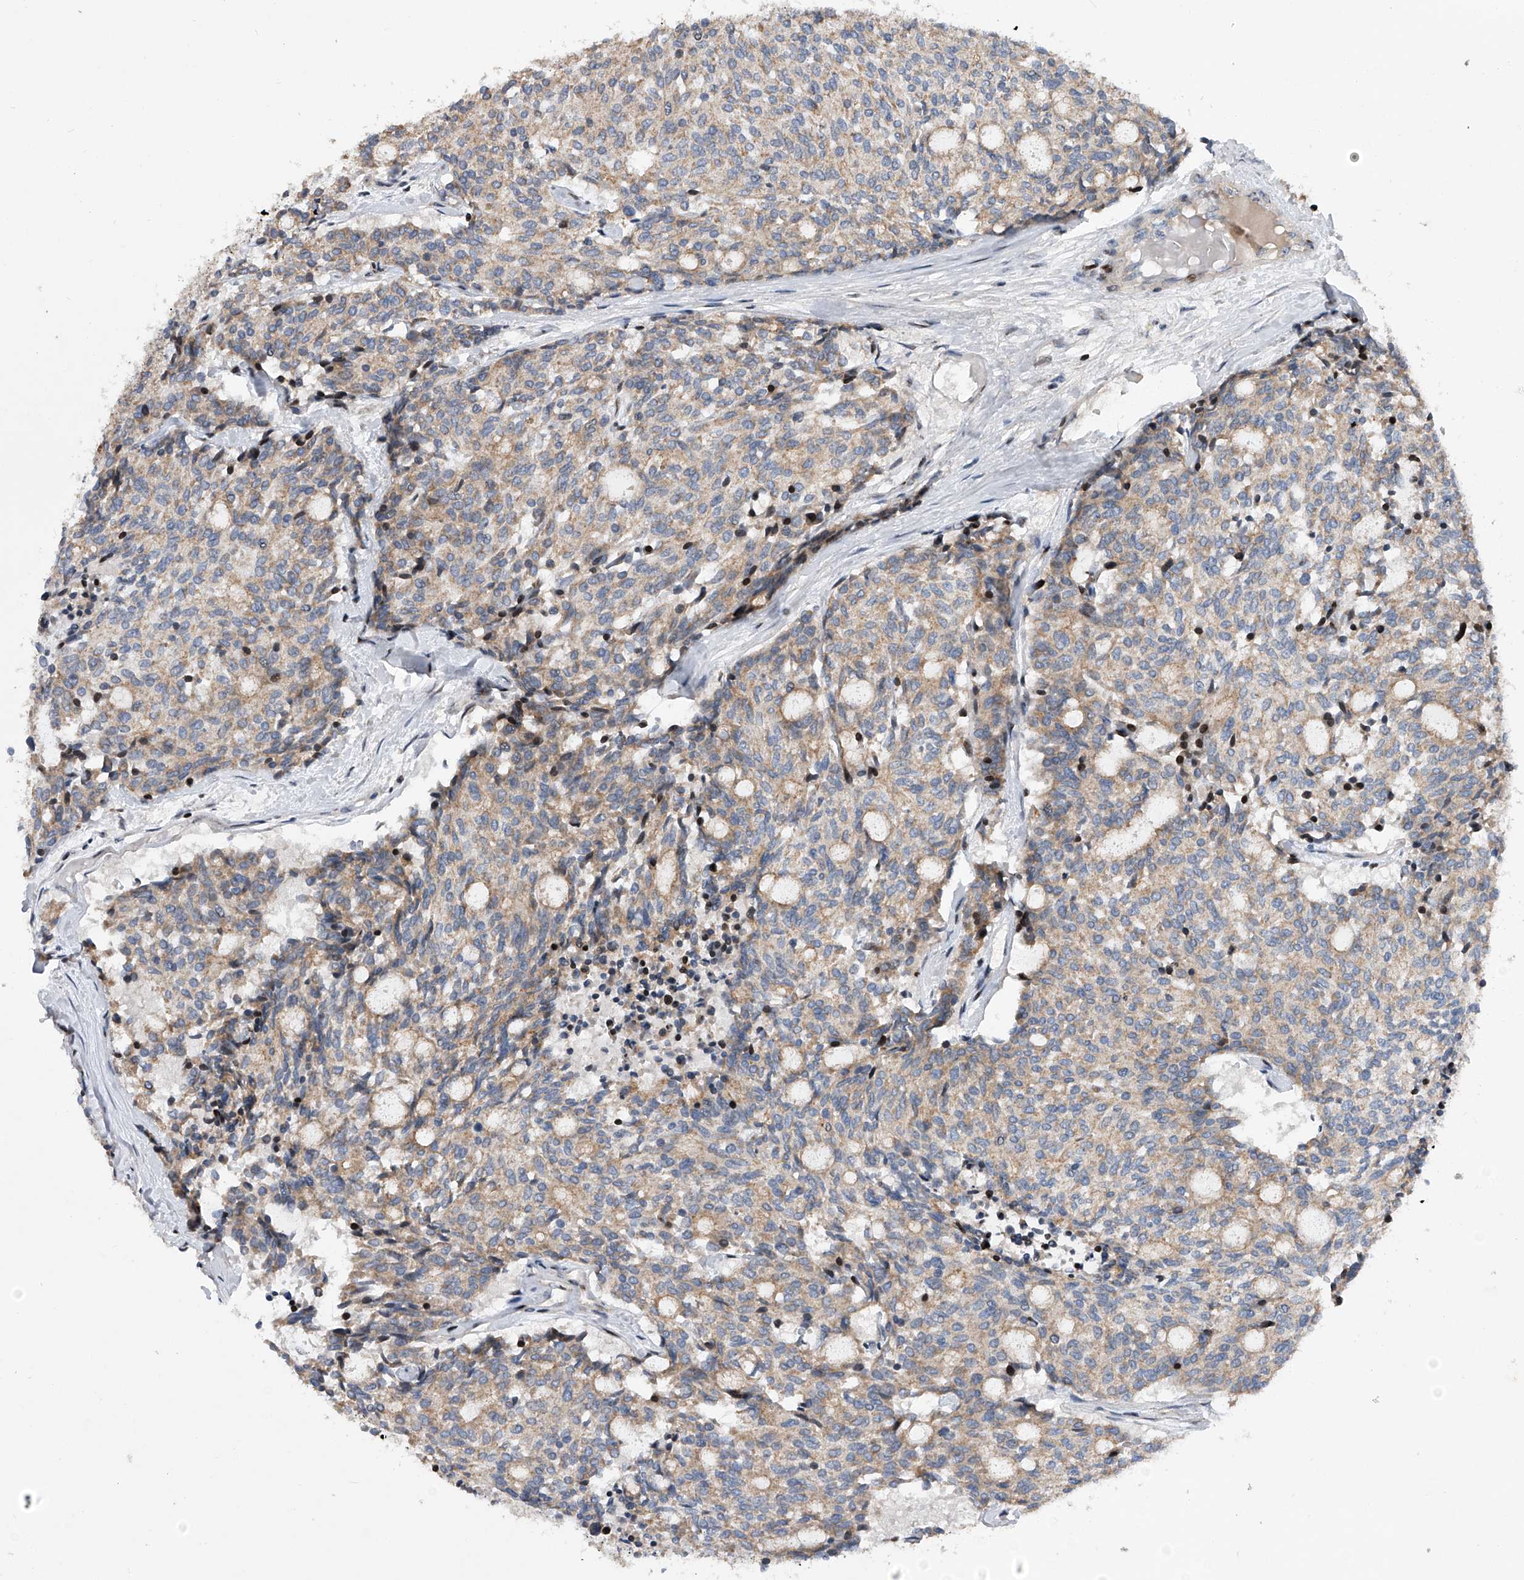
{"staining": {"intensity": "weak", "quantity": ">75%", "location": "cytoplasmic/membranous"}, "tissue": "carcinoid", "cell_type": "Tumor cells", "image_type": "cancer", "snomed": [{"axis": "morphology", "description": "Carcinoid, malignant, NOS"}, {"axis": "topography", "description": "Pancreas"}], "caption": "Immunohistochemical staining of carcinoid demonstrates low levels of weak cytoplasmic/membranous protein staining in about >75% of tumor cells.", "gene": "CDH12", "patient": {"sex": "female", "age": 54}}